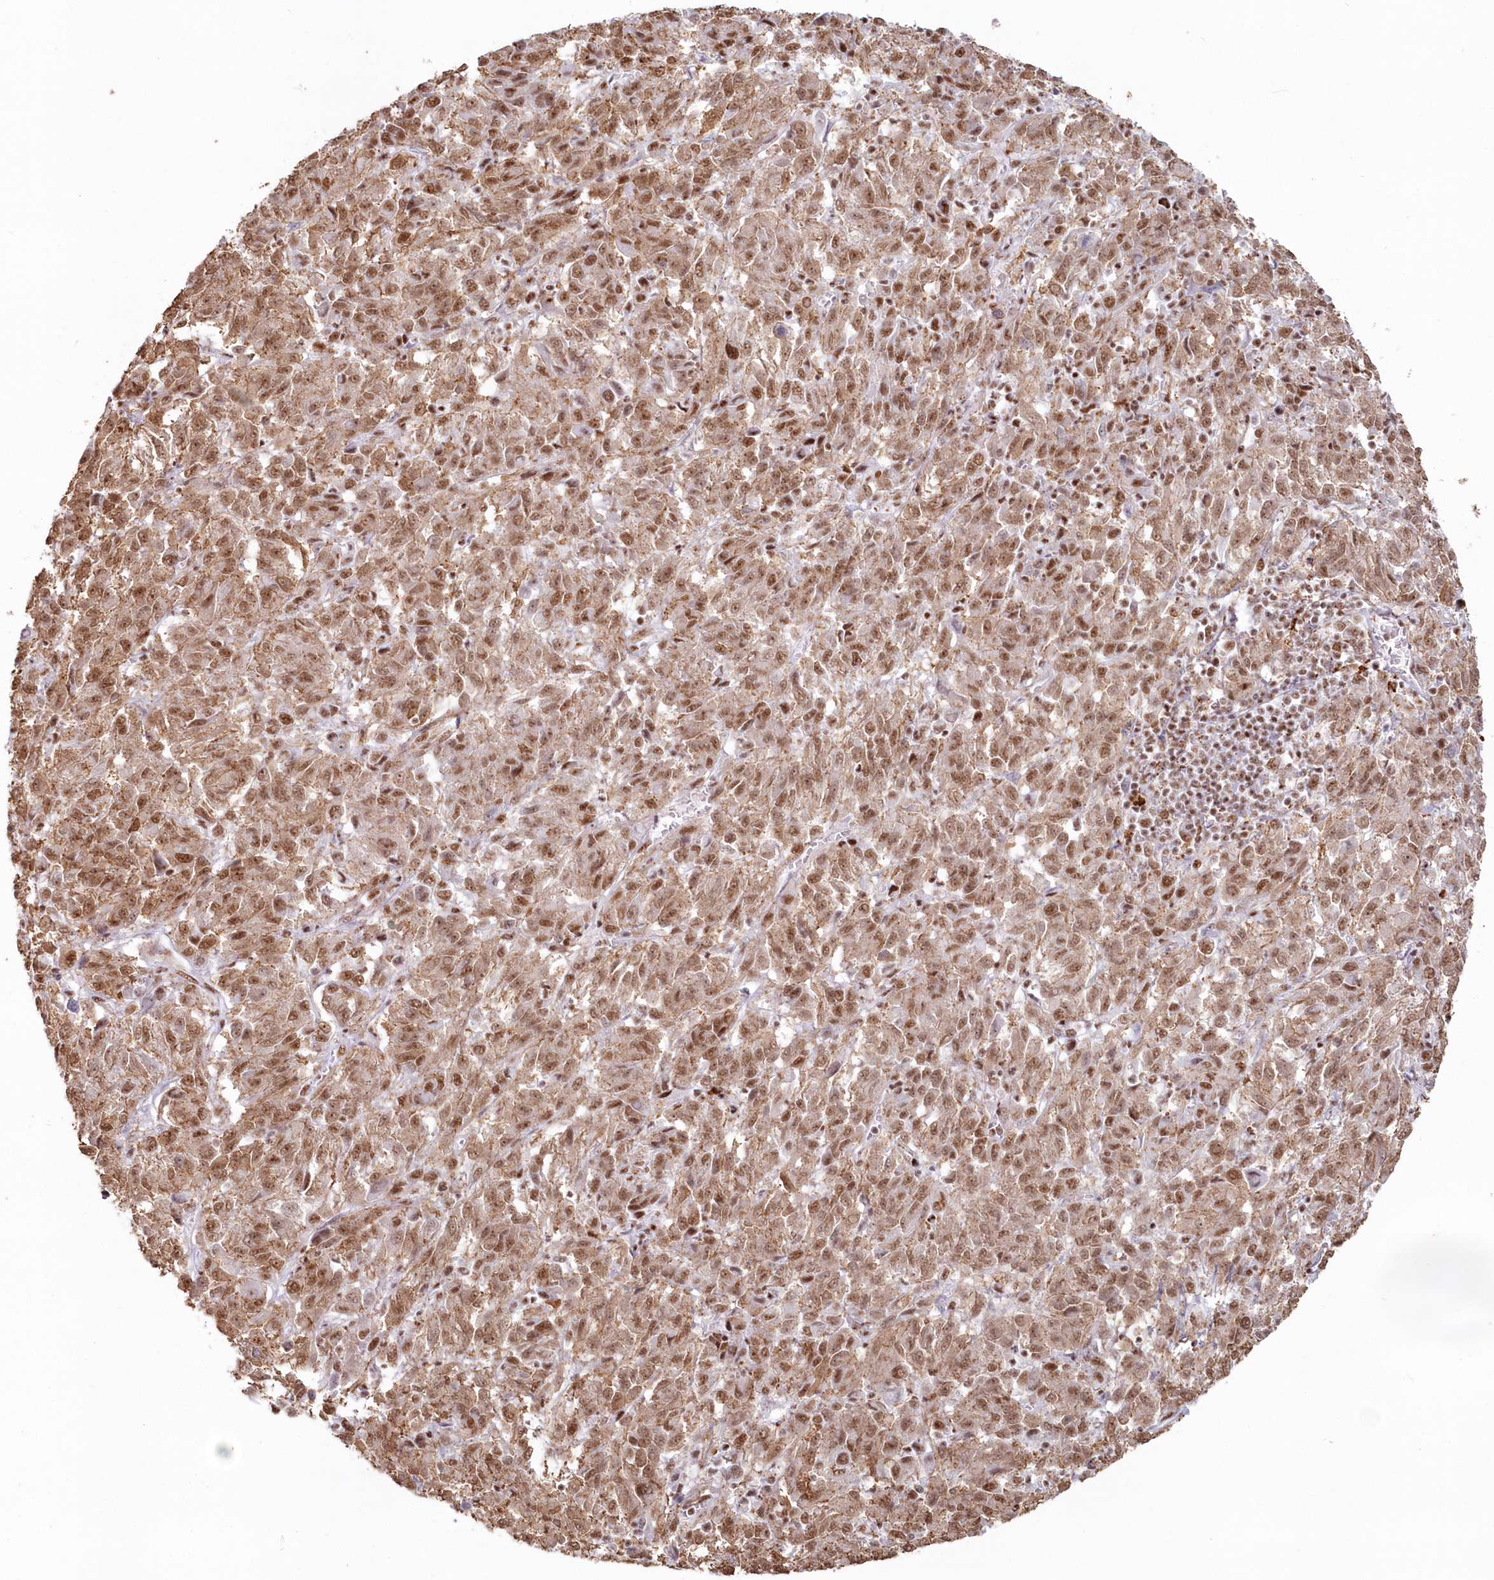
{"staining": {"intensity": "moderate", "quantity": ">75%", "location": "cytoplasmic/membranous,nuclear"}, "tissue": "melanoma", "cell_type": "Tumor cells", "image_type": "cancer", "snomed": [{"axis": "morphology", "description": "Malignant melanoma, Metastatic site"}, {"axis": "topography", "description": "Lung"}], "caption": "Malignant melanoma (metastatic site) stained with DAB (3,3'-diaminobenzidine) IHC reveals medium levels of moderate cytoplasmic/membranous and nuclear staining in approximately >75% of tumor cells.", "gene": "DDX46", "patient": {"sex": "male", "age": 64}}